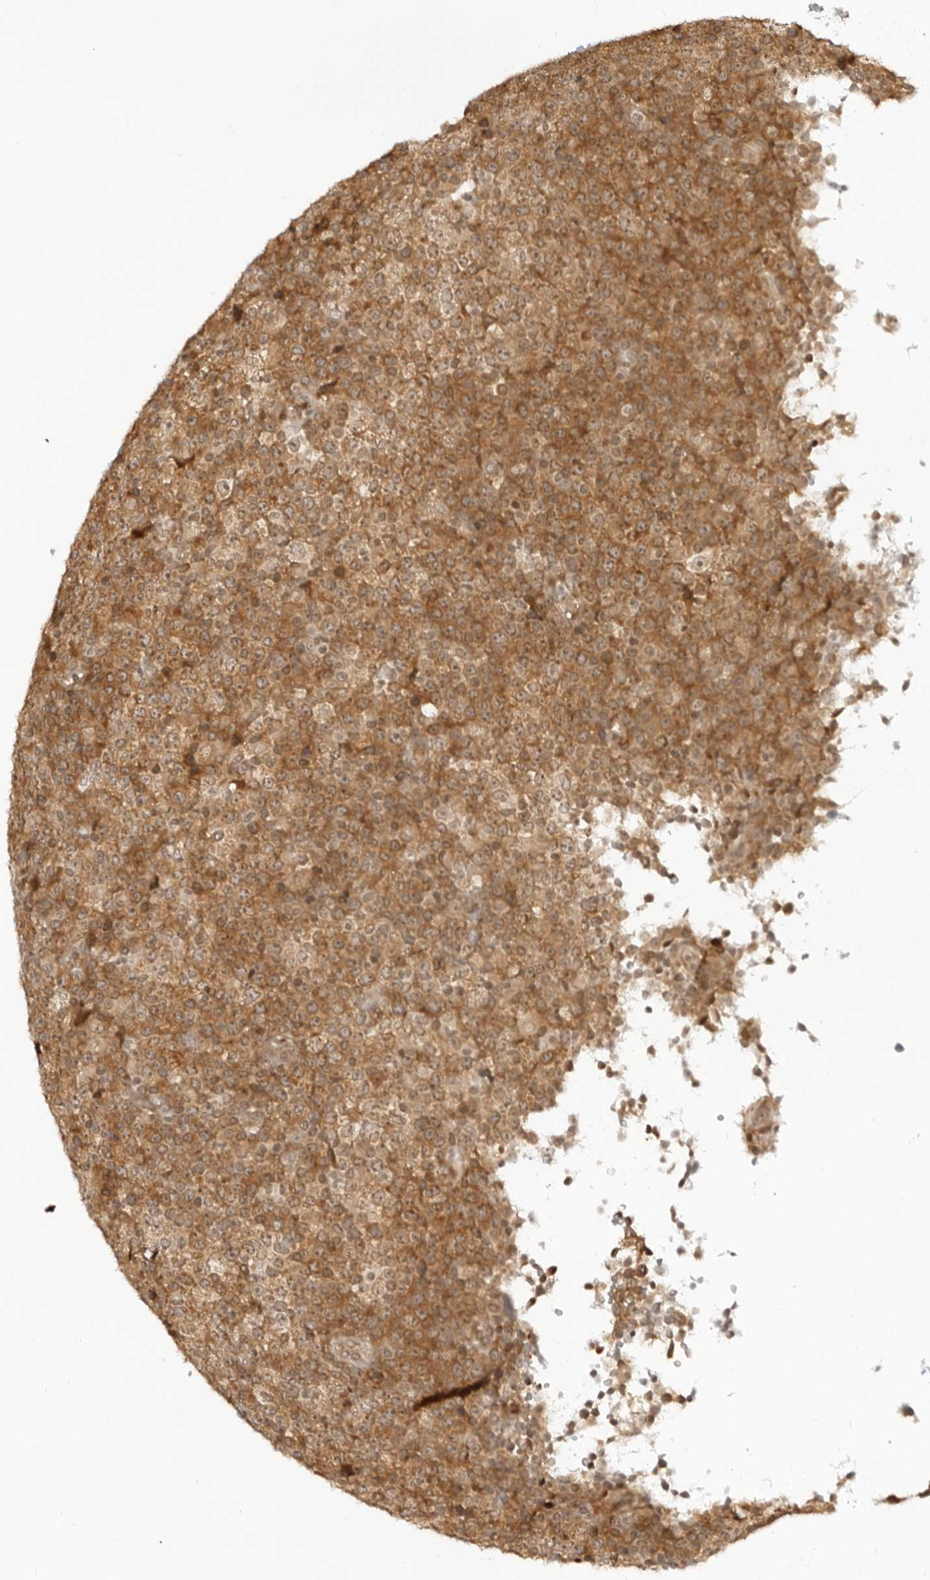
{"staining": {"intensity": "strong", "quantity": ">75%", "location": "cytoplasmic/membranous,nuclear"}, "tissue": "lymphoma", "cell_type": "Tumor cells", "image_type": "cancer", "snomed": [{"axis": "morphology", "description": "Malignant lymphoma, non-Hodgkin's type, High grade"}, {"axis": "topography", "description": "Lymph node"}], "caption": "Immunohistochemistry (IHC) (DAB) staining of human malignant lymphoma, non-Hodgkin's type (high-grade) reveals strong cytoplasmic/membranous and nuclear protein positivity in about >75% of tumor cells.", "gene": "PRRC2C", "patient": {"sex": "male", "age": 13}}